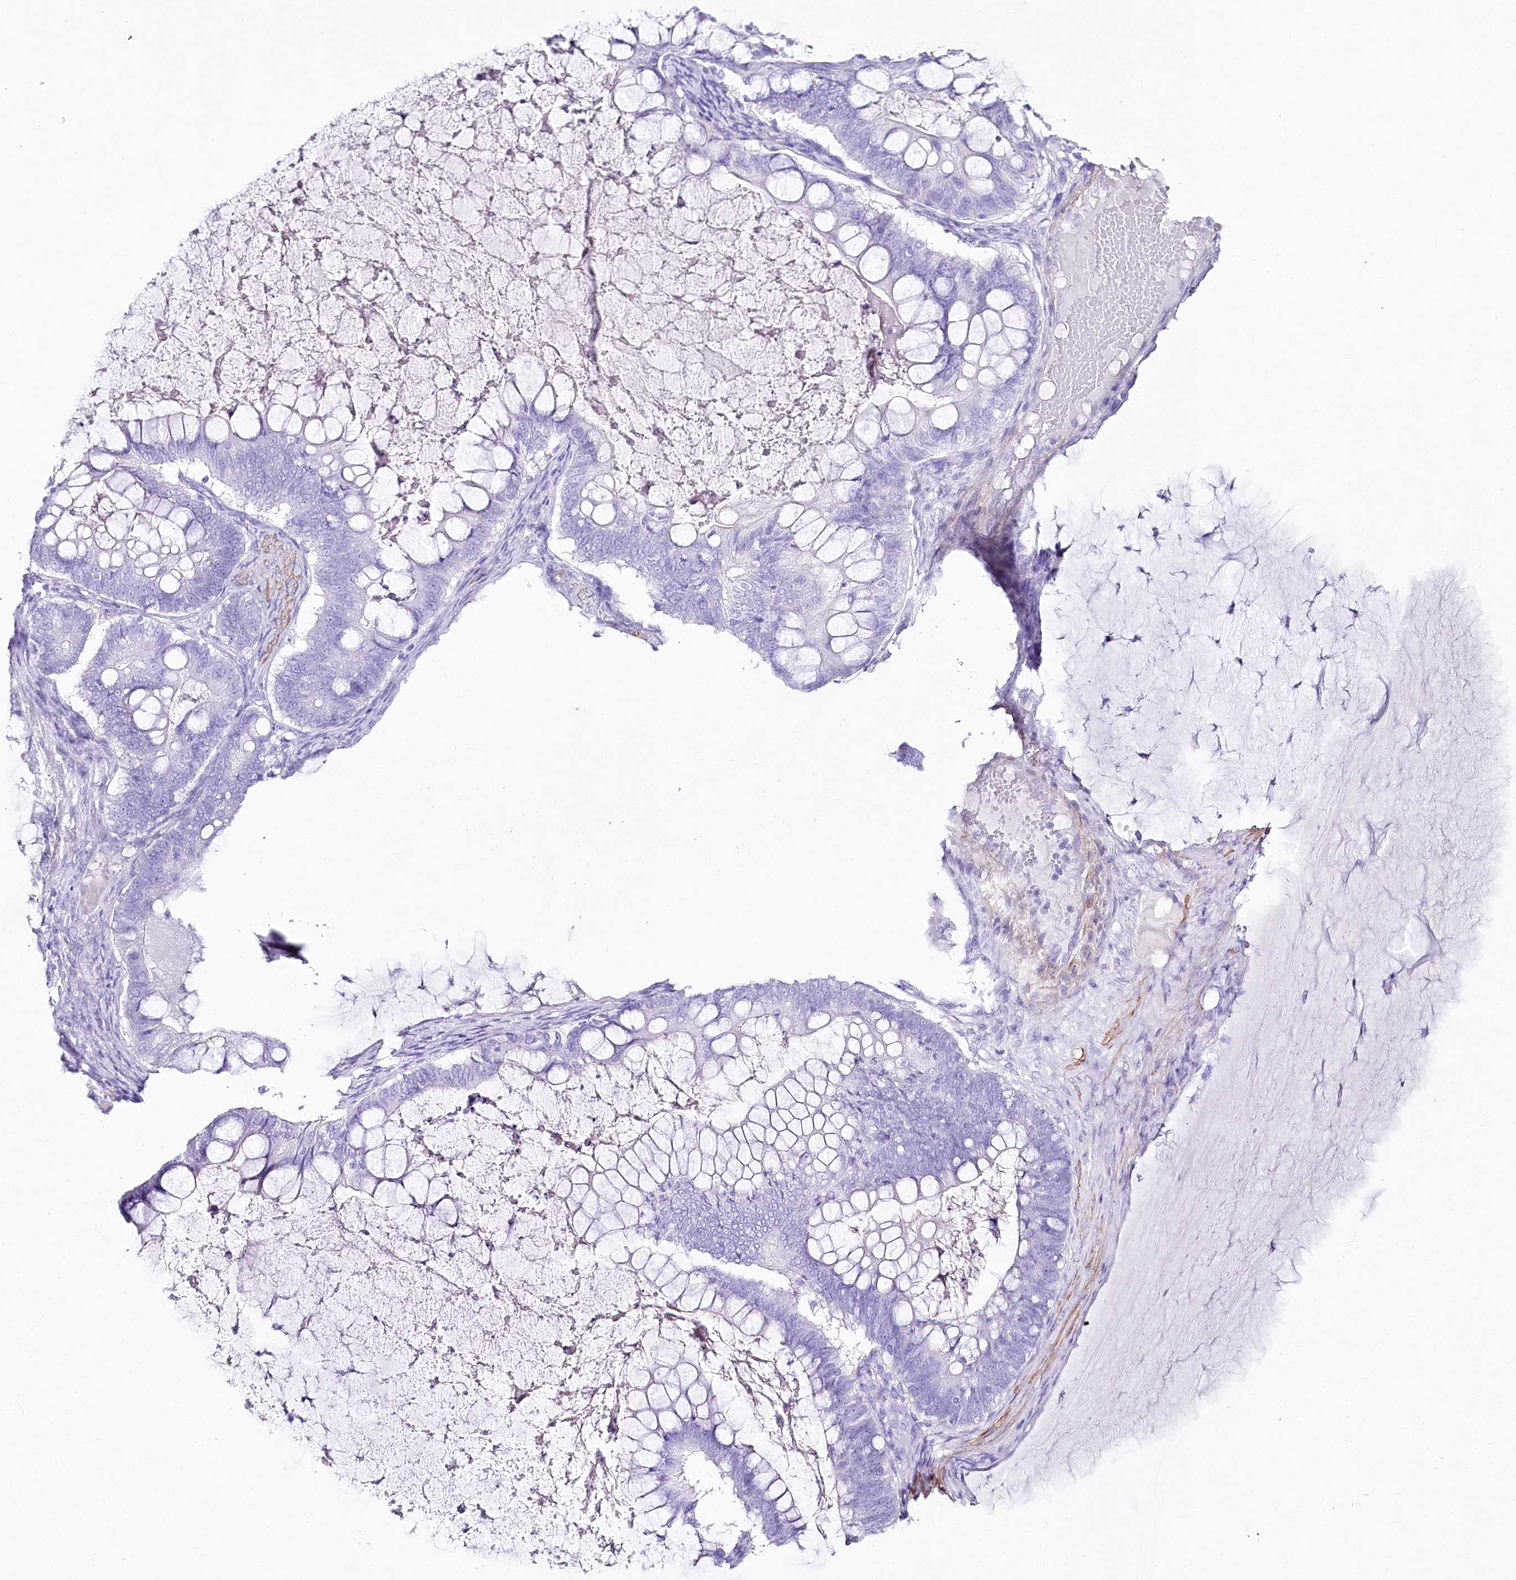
{"staining": {"intensity": "negative", "quantity": "none", "location": "none"}, "tissue": "ovarian cancer", "cell_type": "Tumor cells", "image_type": "cancer", "snomed": [{"axis": "morphology", "description": "Cystadenocarcinoma, mucinous, NOS"}, {"axis": "topography", "description": "Ovary"}], "caption": "Mucinous cystadenocarcinoma (ovarian) stained for a protein using IHC displays no staining tumor cells.", "gene": "CSN3", "patient": {"sex": "female", "age": 61}}